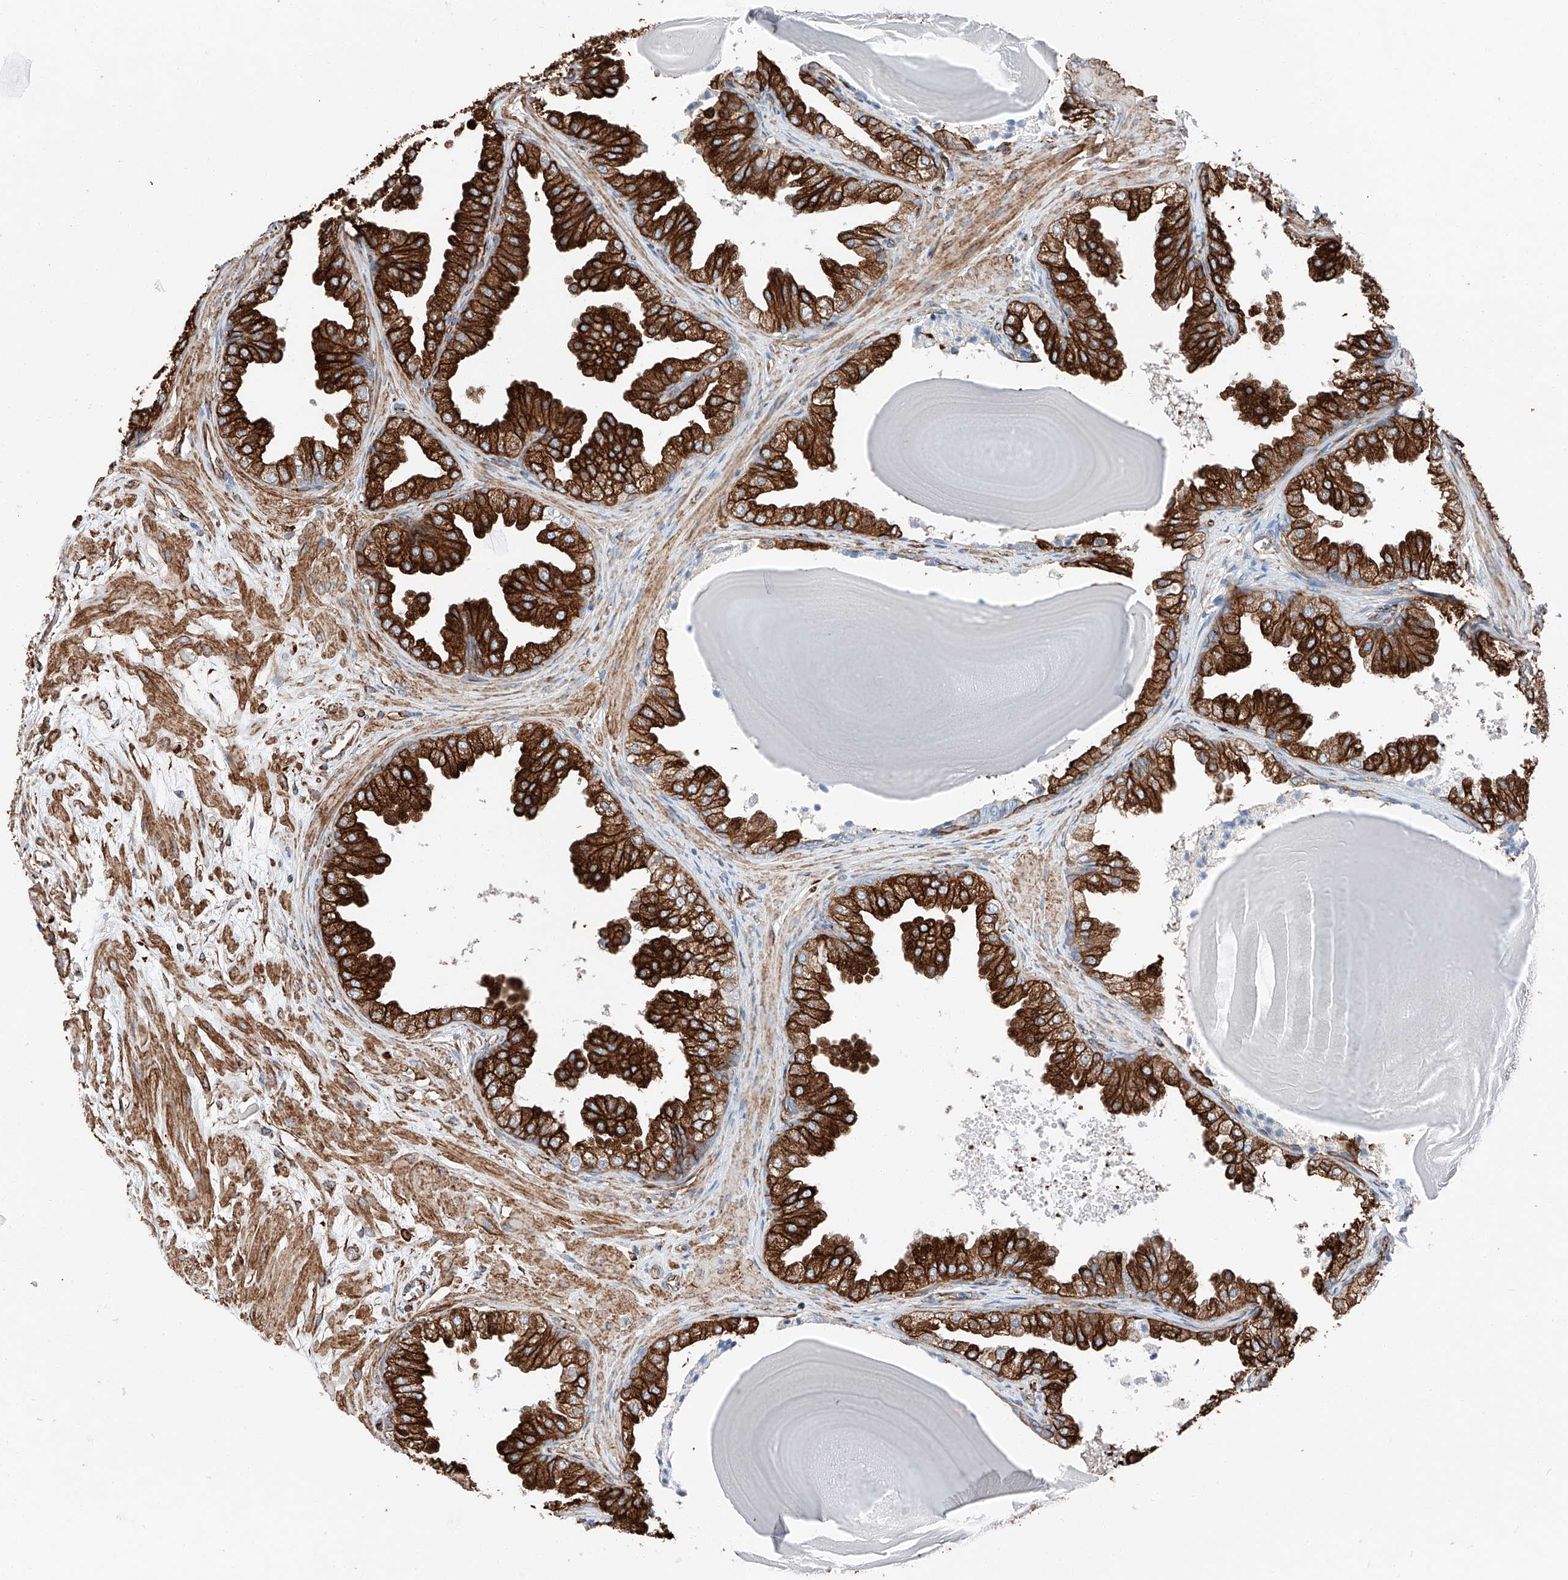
{"staining": {"intensity": "strong", "quantity": "25%-75%", "location": "cytoplasmic/membranous"}, "tissue": "prostate", "cell_type": "Glandular cells", "image_type": "normal", "snomed": [{"axis": "morphology", "description": "Normal tissue, NOS"}, {"axis": "topography", "description": "Prostate"}], "caption": "IHC (DAB (3,3'-diaminobenzidine)) staining of normal prostate demonstrates strong cytoplasmic/membranous protein positivity in approximately 25%-75% of glandular cells. (DAB IHC with brightfield microscopy, high magnification).", "gene": "ZNF804A", "patient": {"sex": "male", "age": 48}}